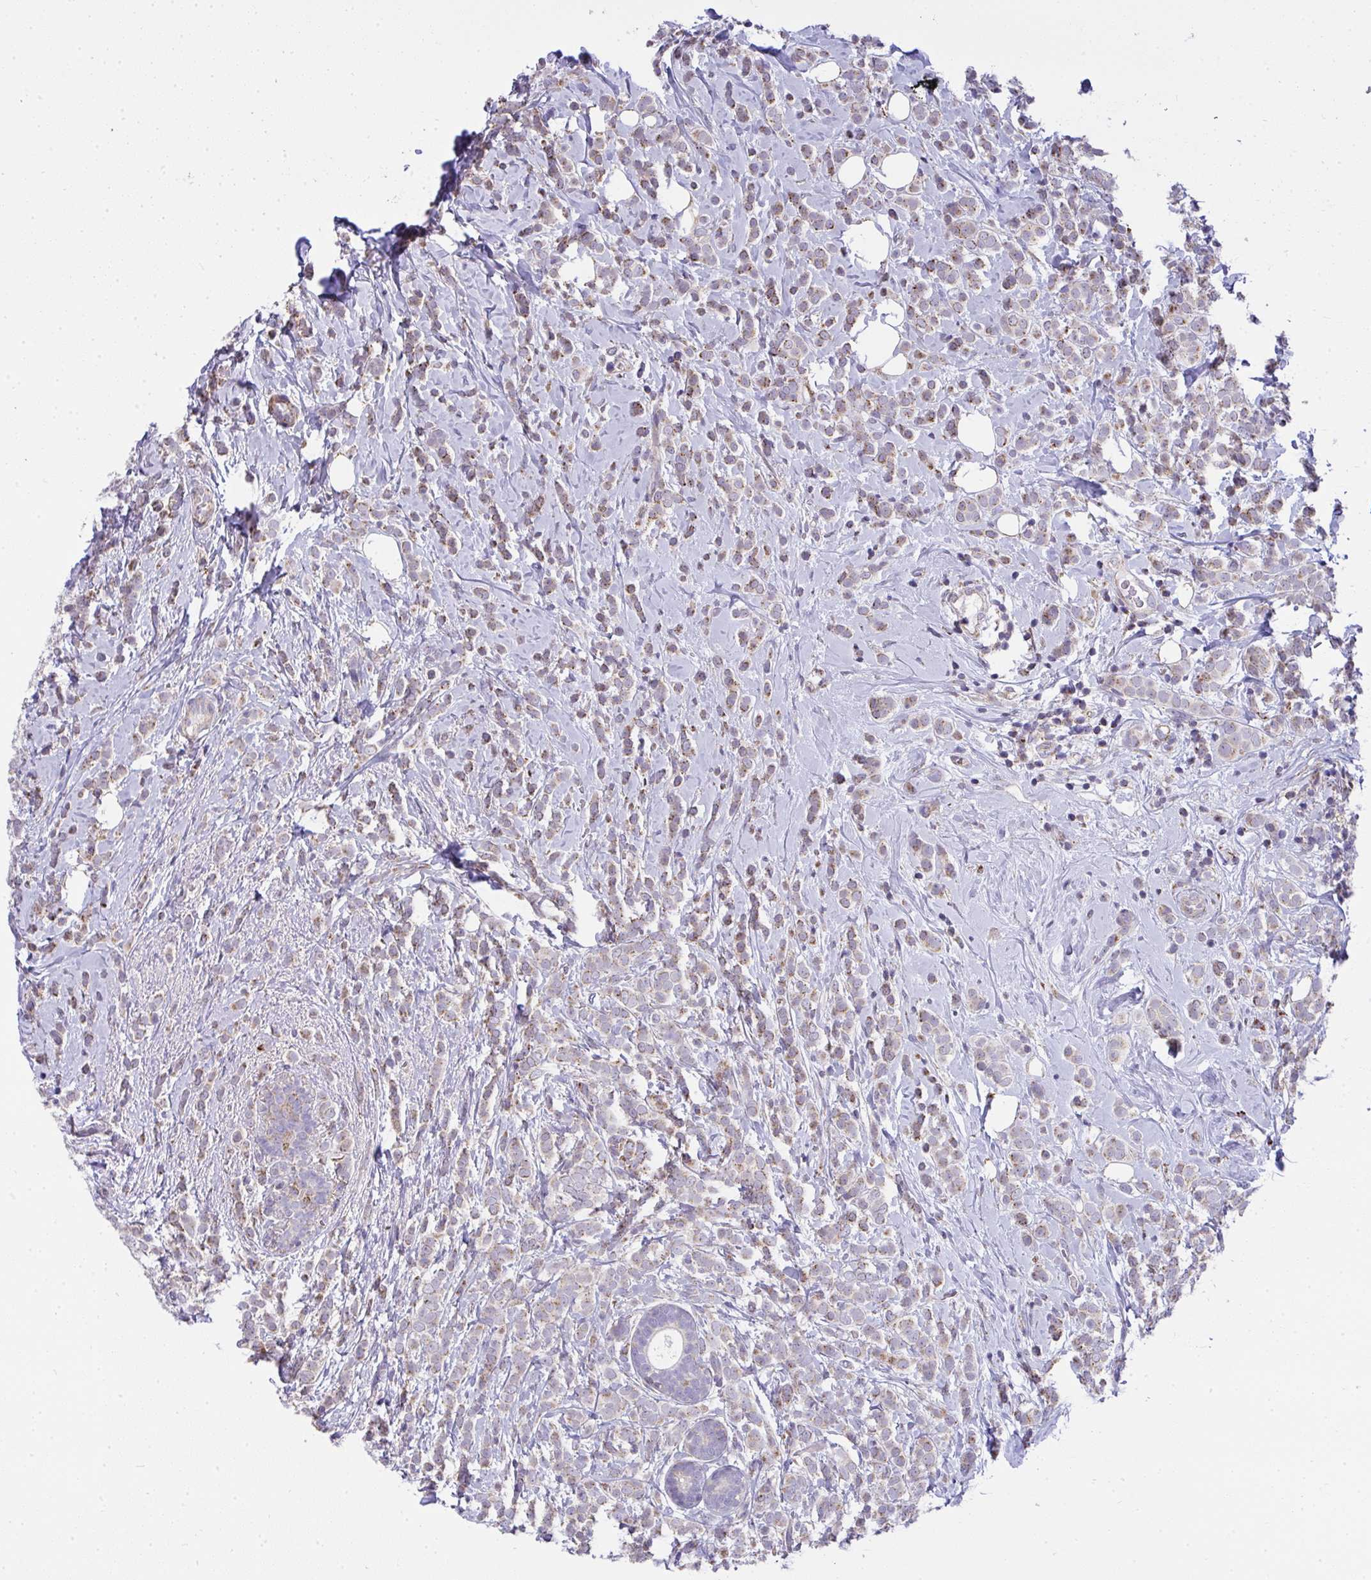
{"staining": {"intensity": "moderate", "quantity": ">75%", "location": "cytoplasmic/membranous"}, "tissue": "breast cancer", "cell_type": "Tumor cells", "image_type": "cancer", "snomed": [{"axis": "morphology", "description": "Lobular carcinoma"}, {"axis": "topography", "description": "Breast"}], "caption": "The photomicrograph demonstrates staining of breast lobular carcinoma, revealing moderate cytoplasmic/membranous protein positivity (brown color) within tumor cells. (Brightfield microscopy of DAB IHC at high magnification).", "gene": "SRRM4", "patient": {"sex": "female", "age": 49}}